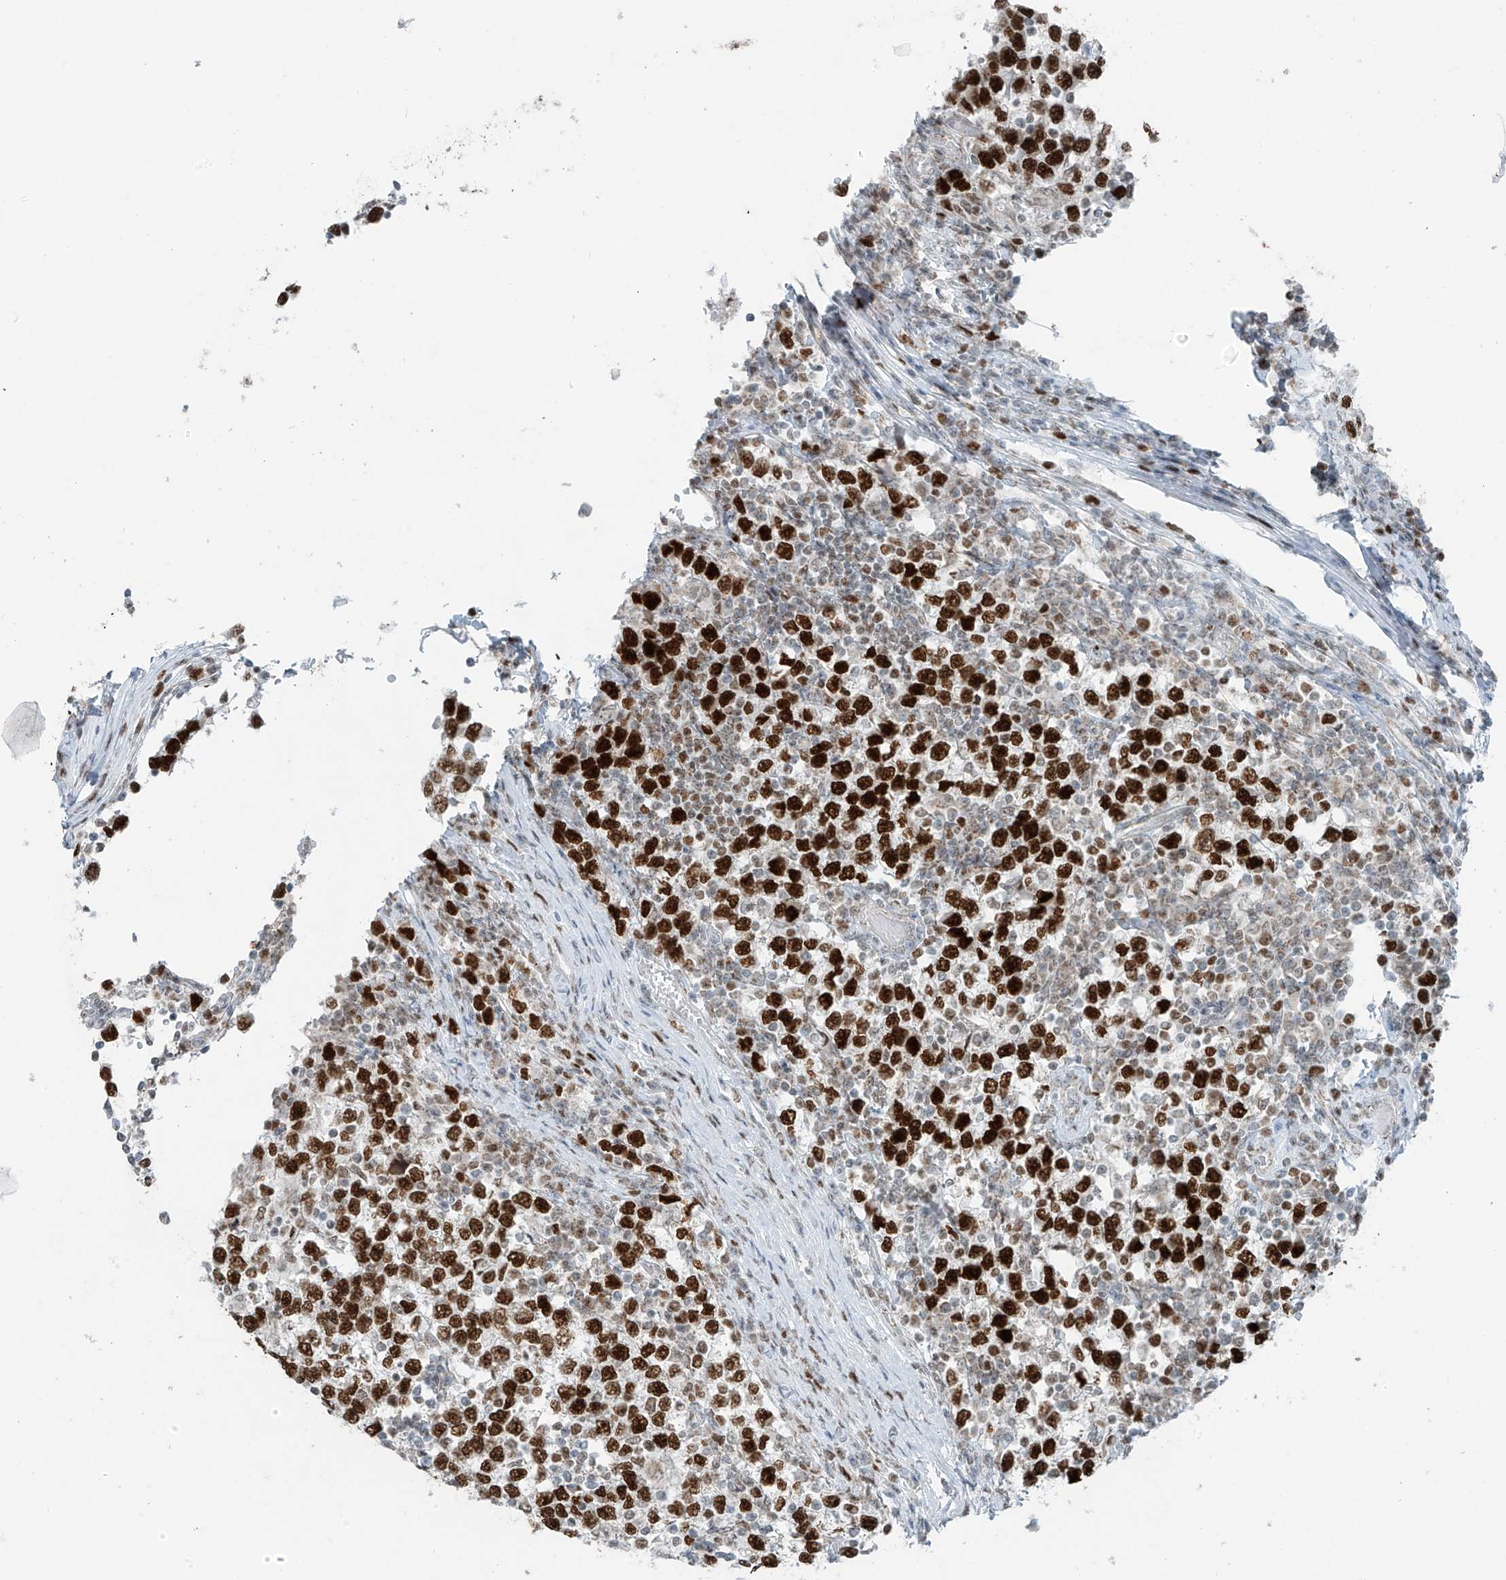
{"staining": {"intensity": "strong", "quantity": ">75%", "location": "nuclear"}, "tissue": "testis cancer", "cell_type": "Tumor cells", "image_type": "cancer", "snomed": [{"axis": "morphology", "description": "Seminoma, NOS"}, {"axis": "topography", "description": "Testis"}], "caption": "Strong nuclear protein positivity is appreciated in about >75% of tumor cells in testis cancer (seminoma).", "gene": "WRNIP1", "patient": {"sex": "male", "age": 65}}